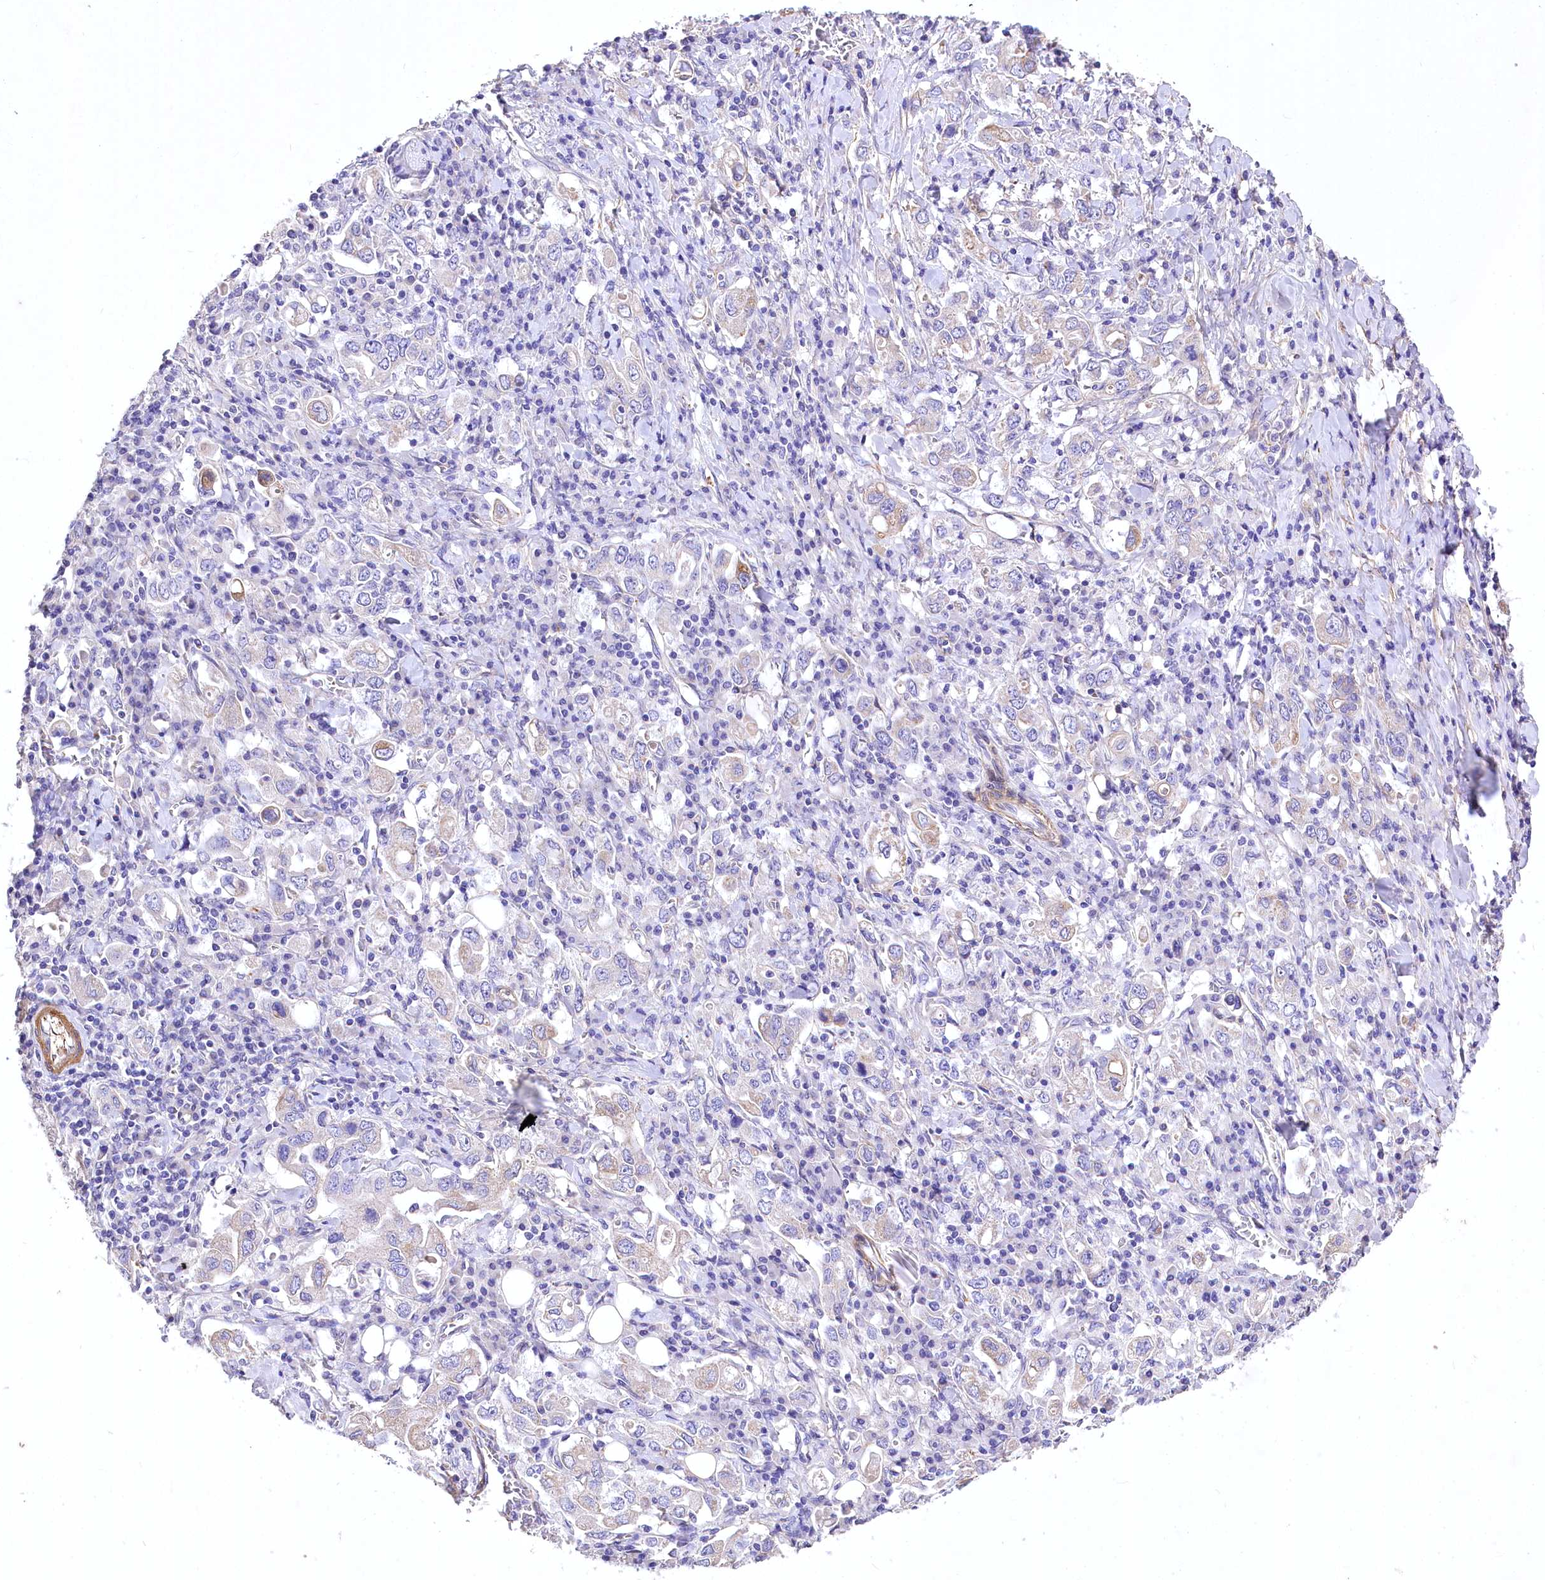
{"staining": {"intensity": "weak", "quantity": "<25%", "location": "cytoplasmic/membranous"}, "tissue": "stomach cancer", "cell_type": "Tumor cells", "image_type": "cancer", "snomed": [{"axis": "morphology", "description": "Adenocarcinoma, NOS"}, {"axis": "topography", "description": "Stomach, upper"}], "caption": "Immunohistochemical staining of human adenocarcinoma (stomach) reveals no significant expression in tumor cells. (Stains: DAB immunohistochemistry (IHC) with hematoxylin counter stain, Microscopy: brightfield microscopy at high magnification).", "gene": "RDH16", "patient": {"sex": "male", "age": 62}}